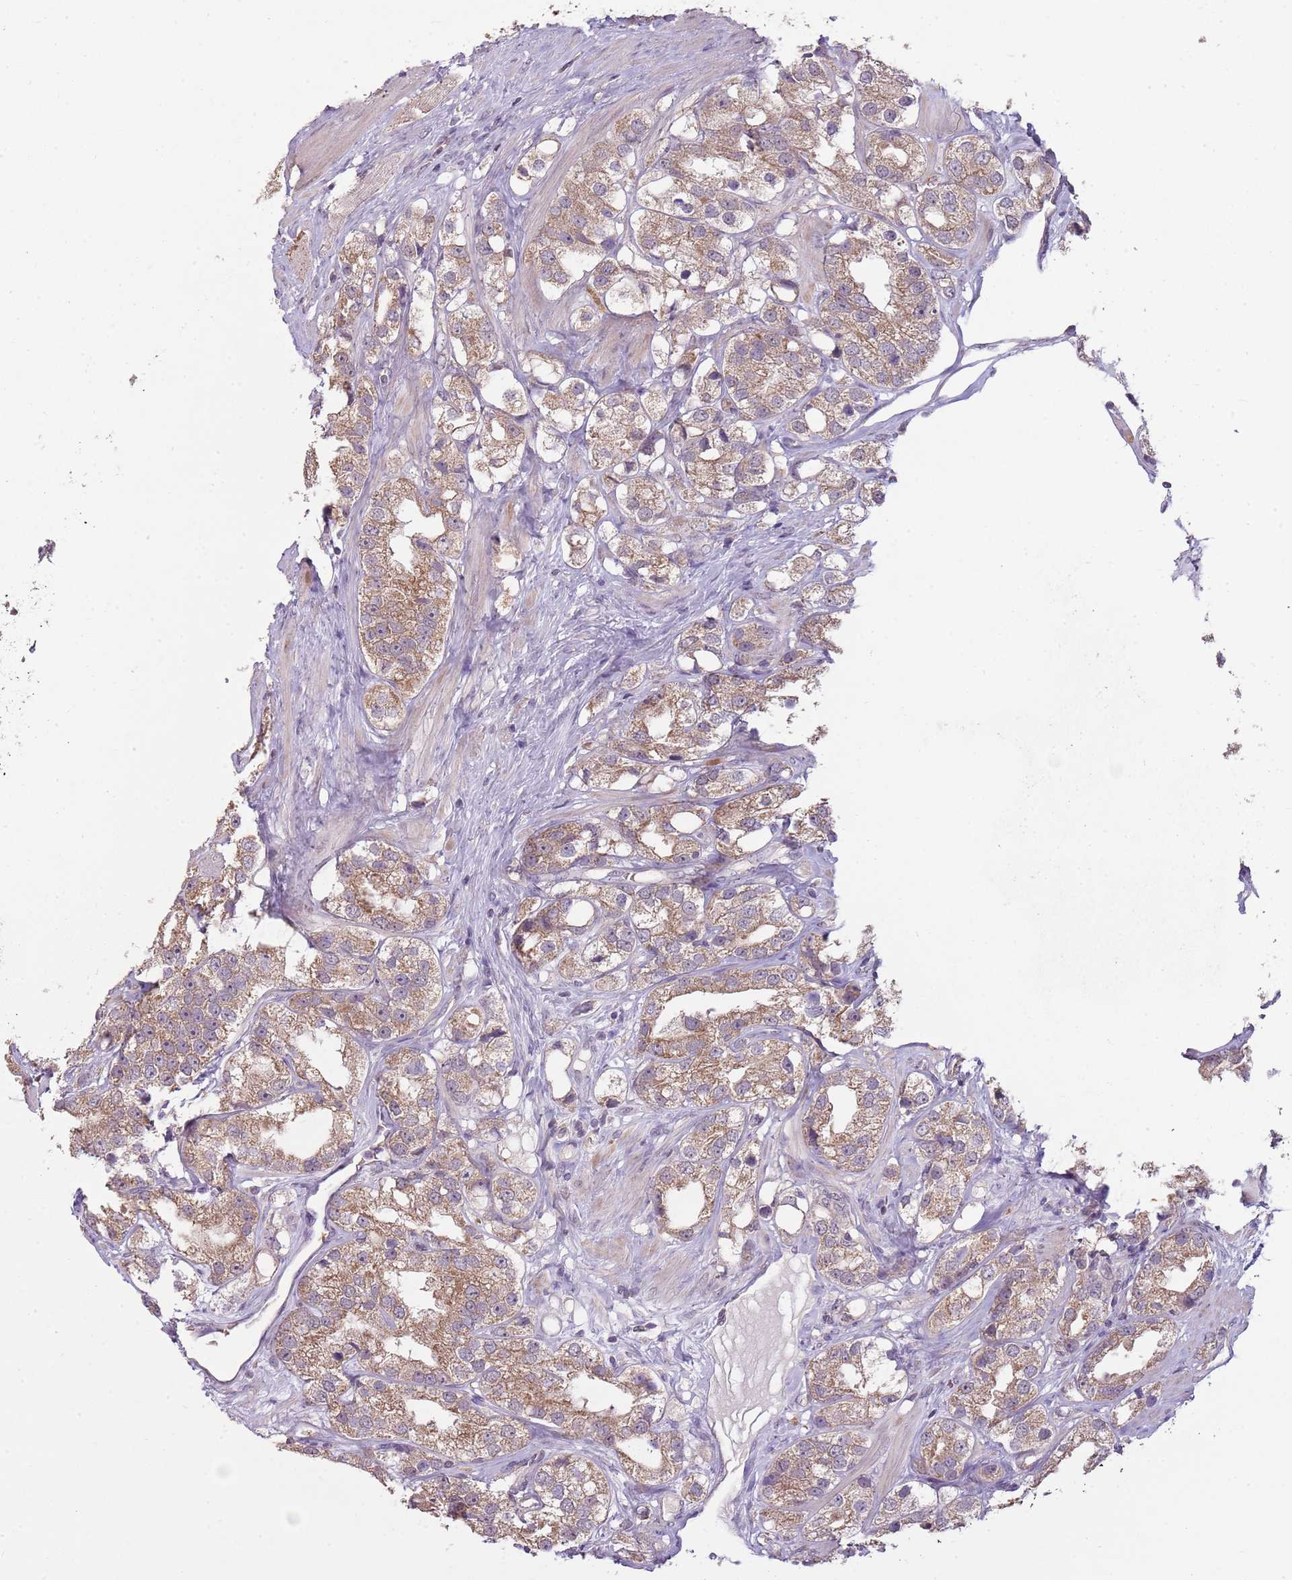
{"staining": {"intensity": "moderate", "quantity": ">75%", "location": "cytoplasmic/membranous"}, "tissue": "prostate cancer", "cell_type": "Tumor cells", "image_type": "cancer", "snomed": [{"axis": "morphology", "description": "Adenocarcinoma, NOS"}, {"axis": "topography", "description": "Prostate"}], "caption": "Brown immunohistochemical staining in prostate cancer (adenocarcinoma) demonstrates moderate cytoplasmic/membranous expression in approximately >75% of tumor cells.", "gene": "TEKT4", "patient": {"sex": "male", "age": 79}}